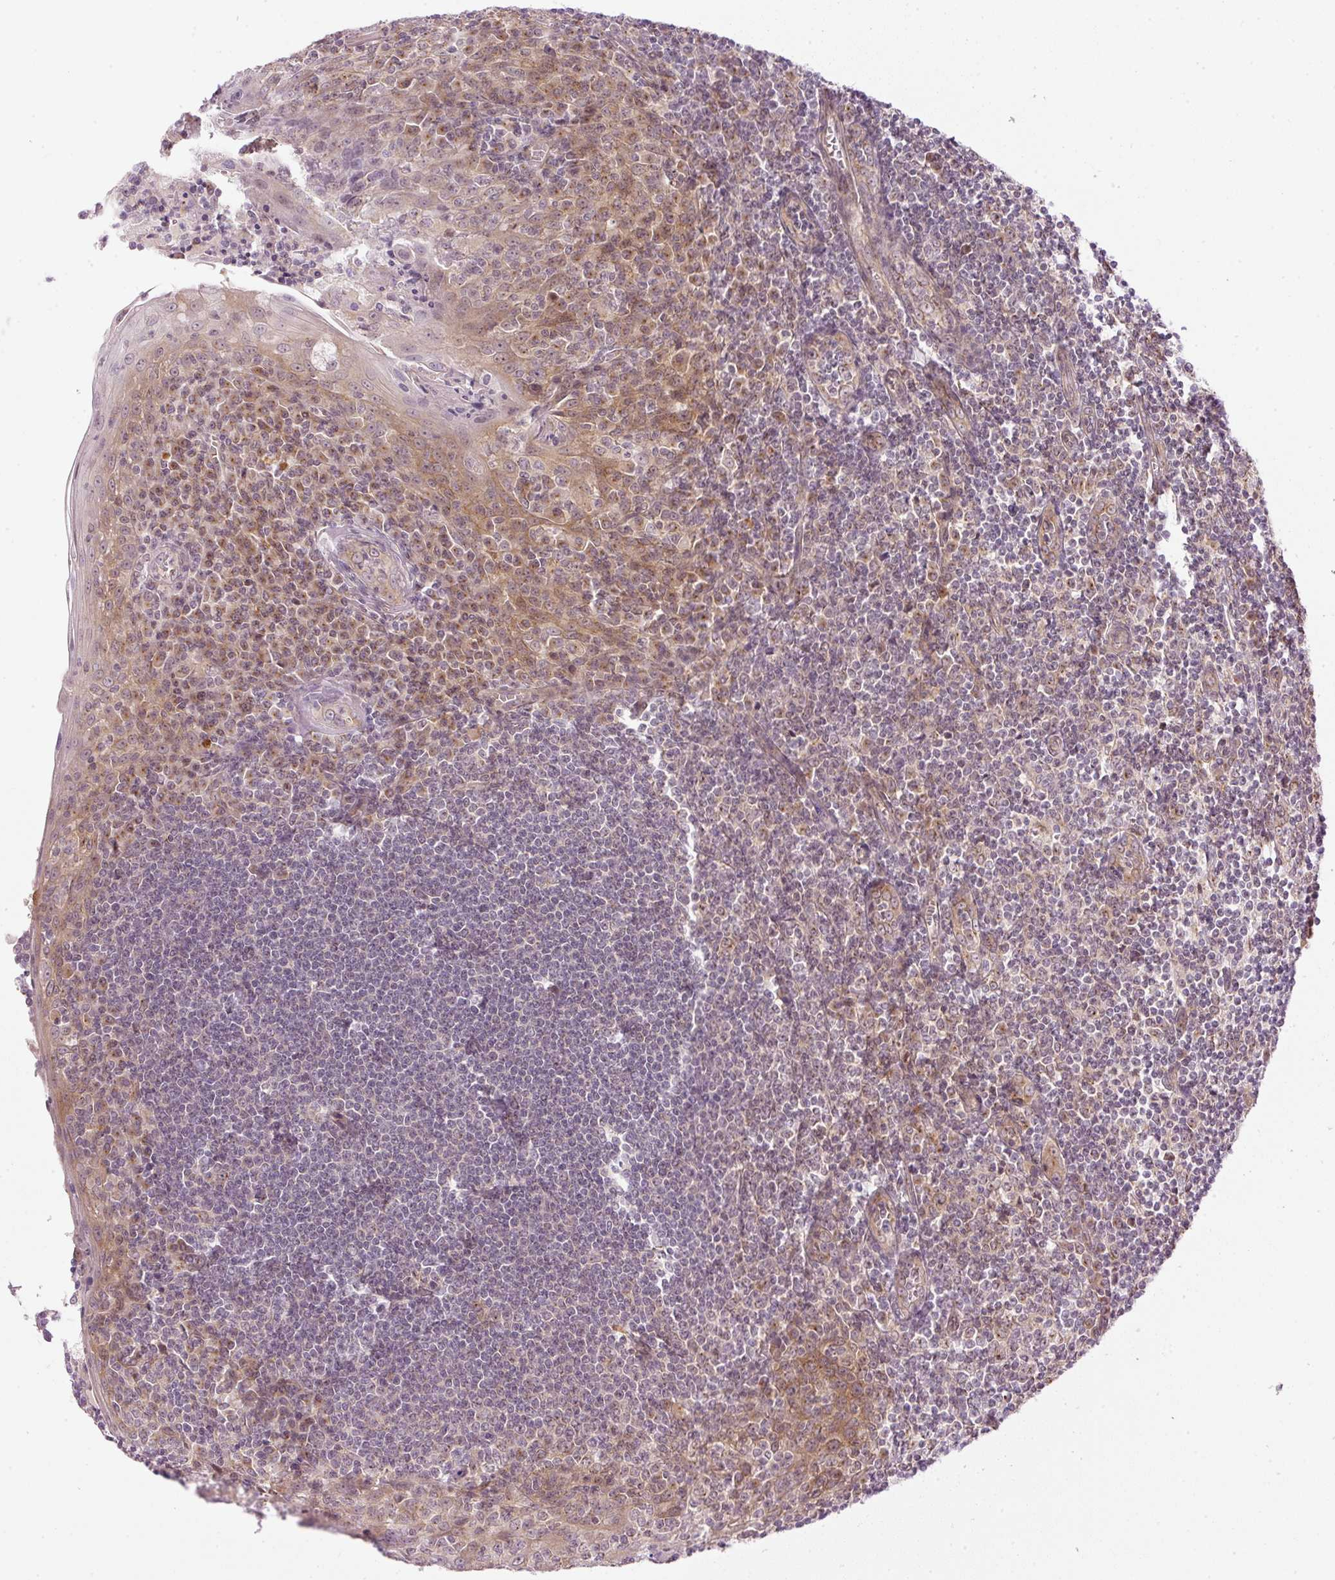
{"staining": {"intensity": "moderate", "quantity": ">75%", "location": "cytoplasmic/membranous"}, "tissue": "tonsil", "cell_type": "Germinal center cells", "image_type": "normal", "snomed": [{"axis": "morphology", "description": "Normal tissue, NOS"}, {"axis": "topography", "description": "Tonsil"}], "caption": "Immunohistochemical staining of benign tonsil demonstrates >75% levels of moderate cytoplasmic/membranous protein expression in approximately >75% of germinal center cells.", "gene": "MZT2A", "patient": {"sex": "male", "age": 27}}